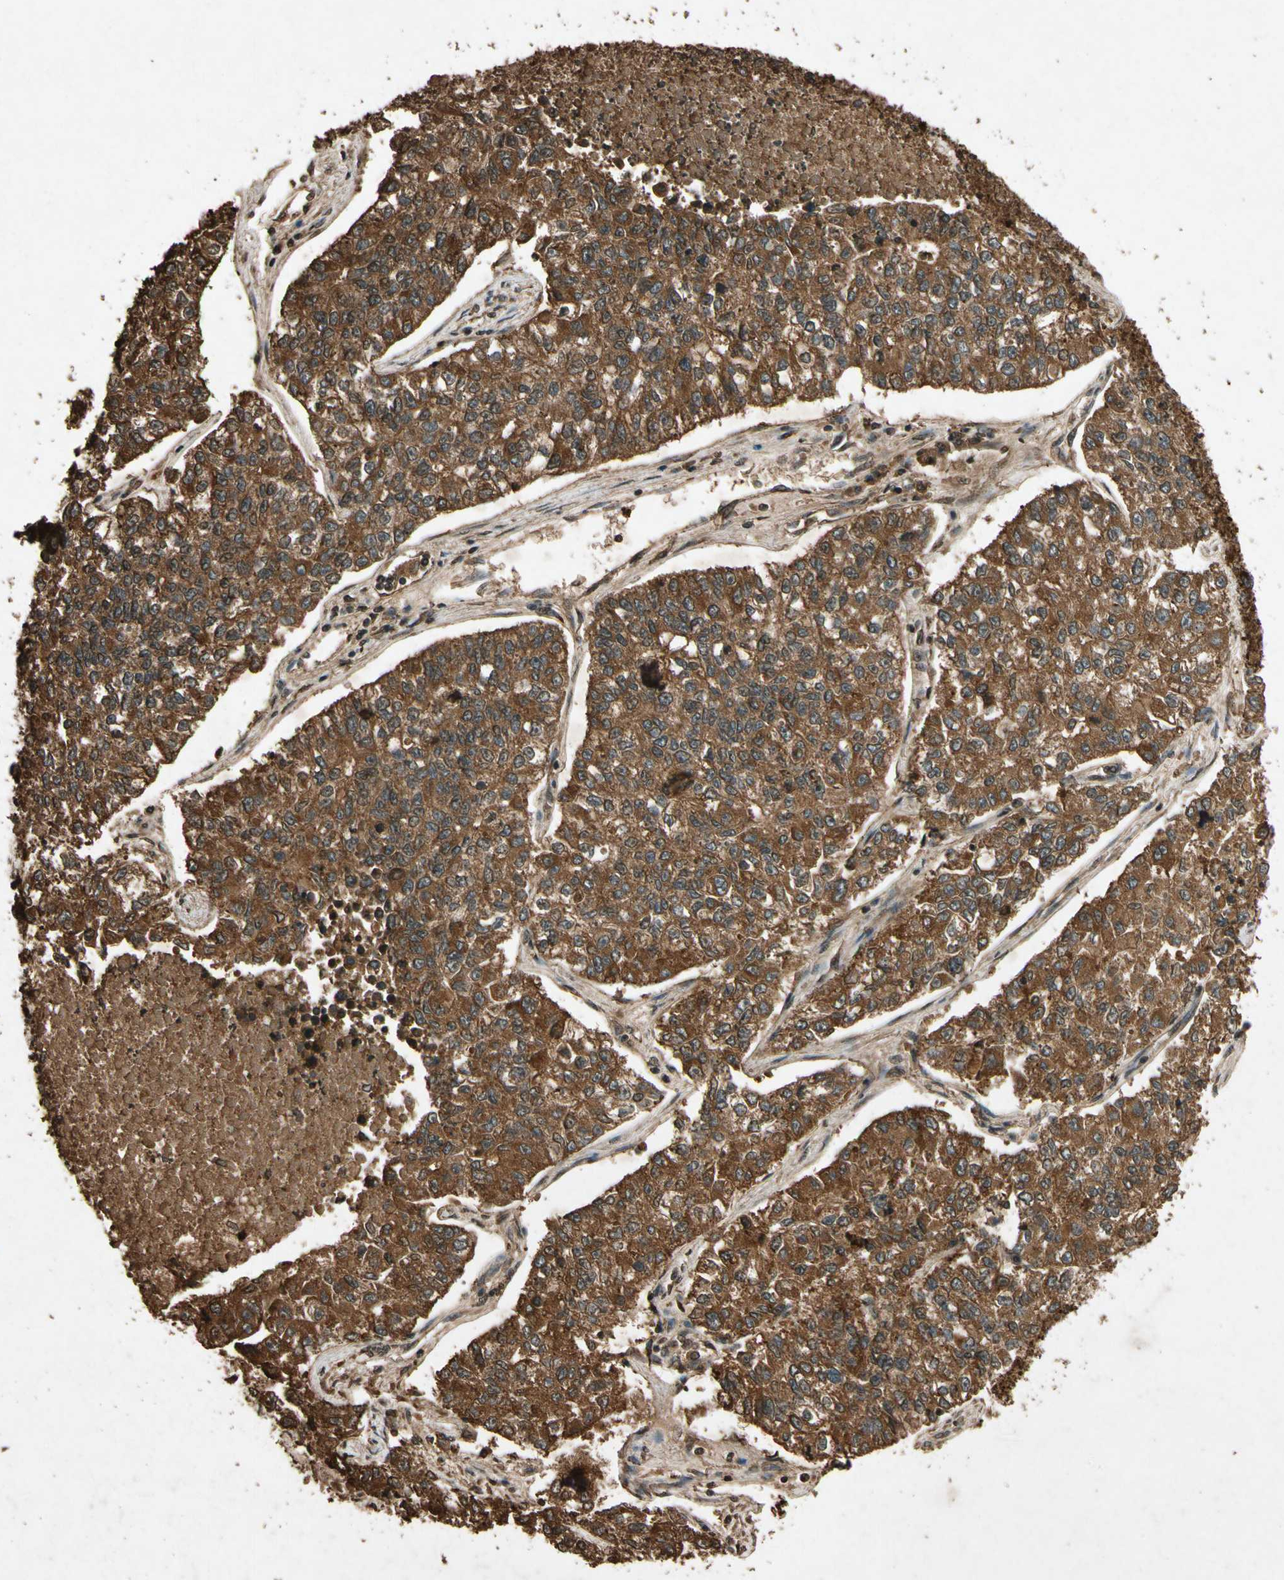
{"staining": {"intensity": "strong", "quantity": ">75%", "location": "cytoplasmic/membranous"}, "tissue": "lung cancer", "cell_type": "Tumor cells", "image_type": "cancer", "snomed": [{"axis": "morphology", "description": "Adenocarcinoma, NOS"}, {"axis": "topography", "description": "Lung"}], "caption": "Strong cytoplasmic/membranous expression for a protein is present in about >75% of tumor cells of lung cancer using immunohistochemistry (IHC).", "gene": "TXN2", "patient": {"sex": "male", "age": 49}}